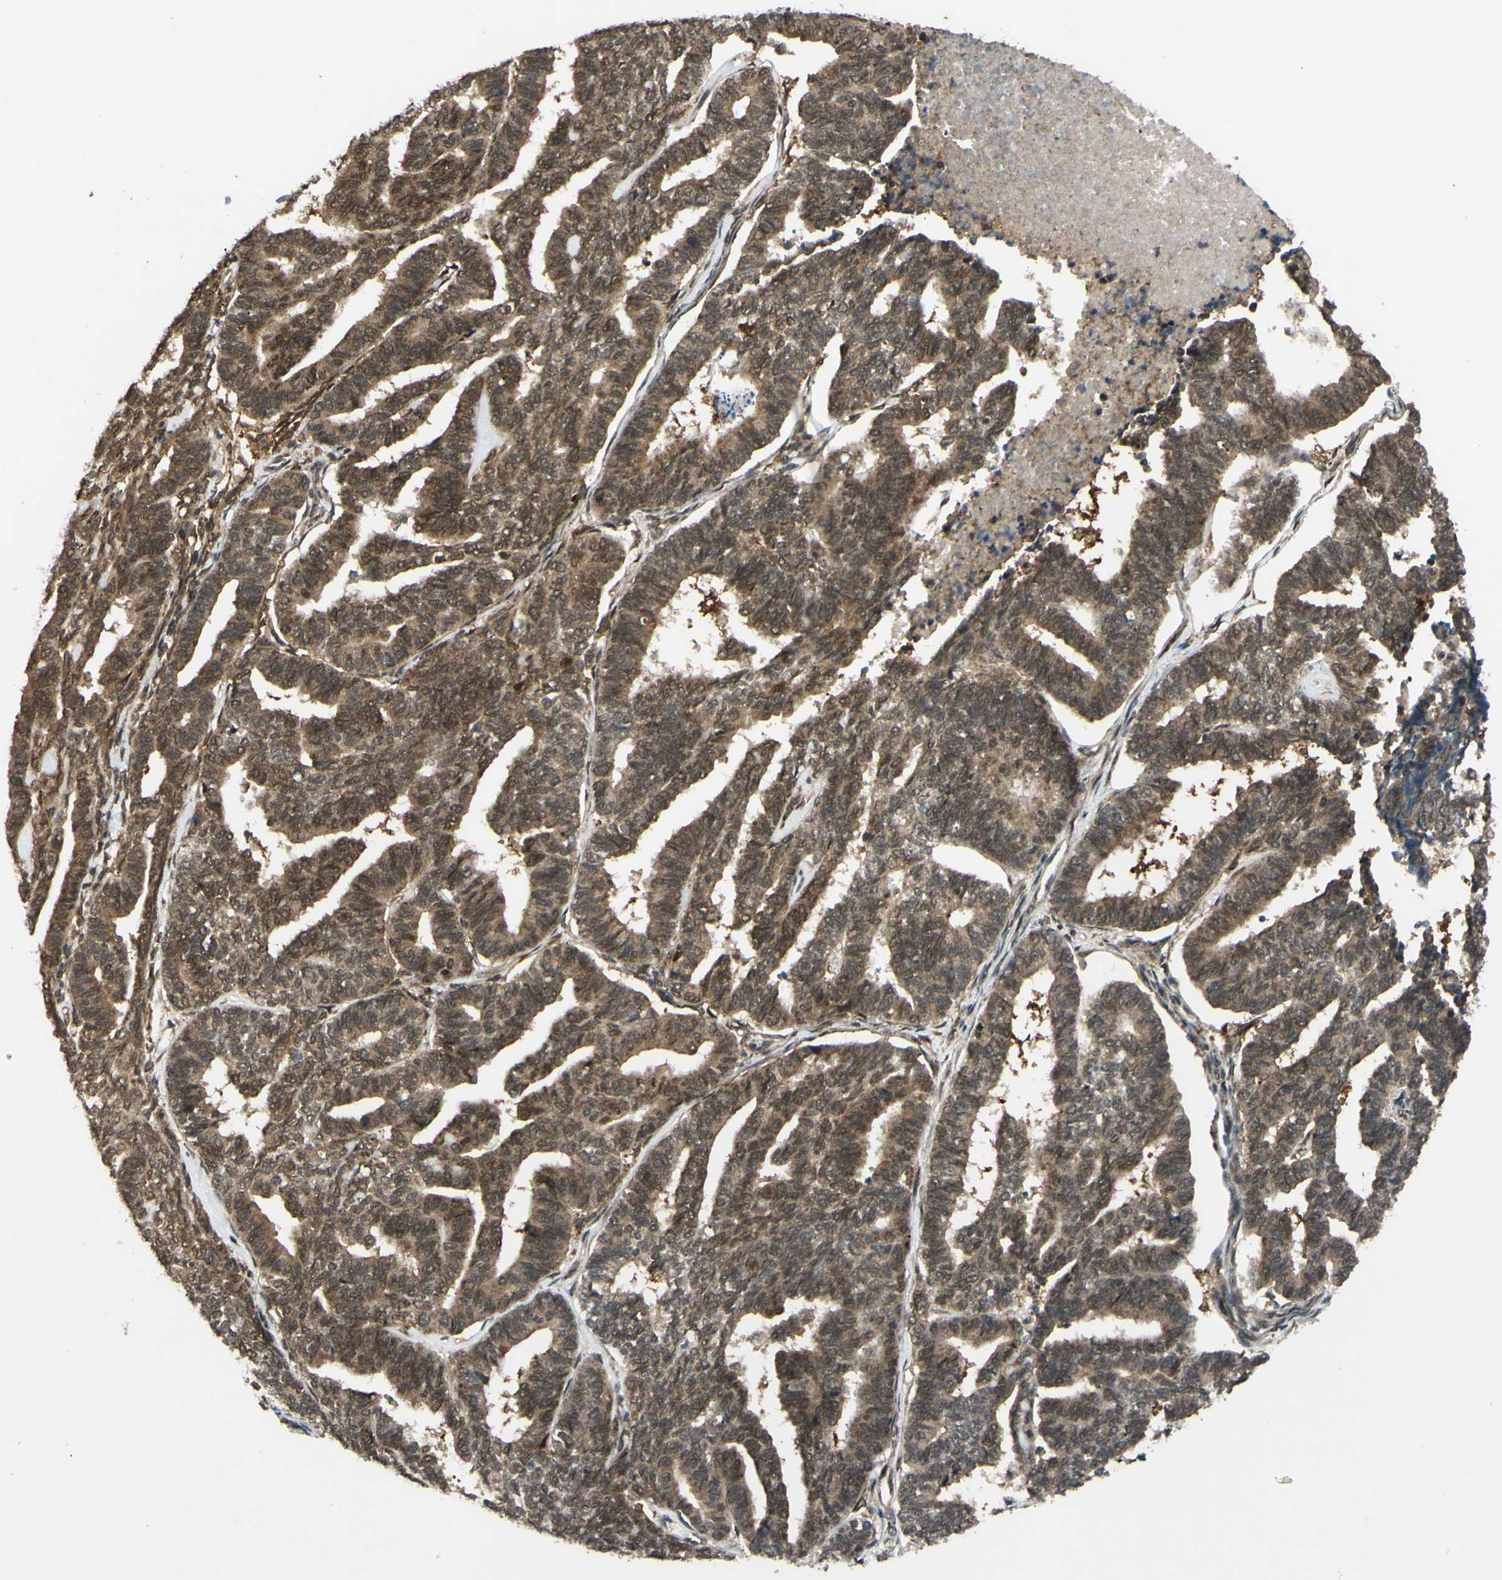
{"staining": {"intensity": "moderate", "quantity": ">75%", "location": "cytoplasmic/membranous"}, "tissue": "endometrial cancer", "cell_type": "Tumor cells", "image_type": "cancer", "snomed": [{"axis": "morphology", "description": "Adenocarcinoma, NOS"}, {"axis": "topography", "description": "Endometrium"}], "caption": "IHC of human endometrial cancer displays medium levels of moderate cytoplasmic/membranous expression in about >75% of tumor cells.", "gene": "ABCC8", "patient": {"sex": "female", "age": 70}}